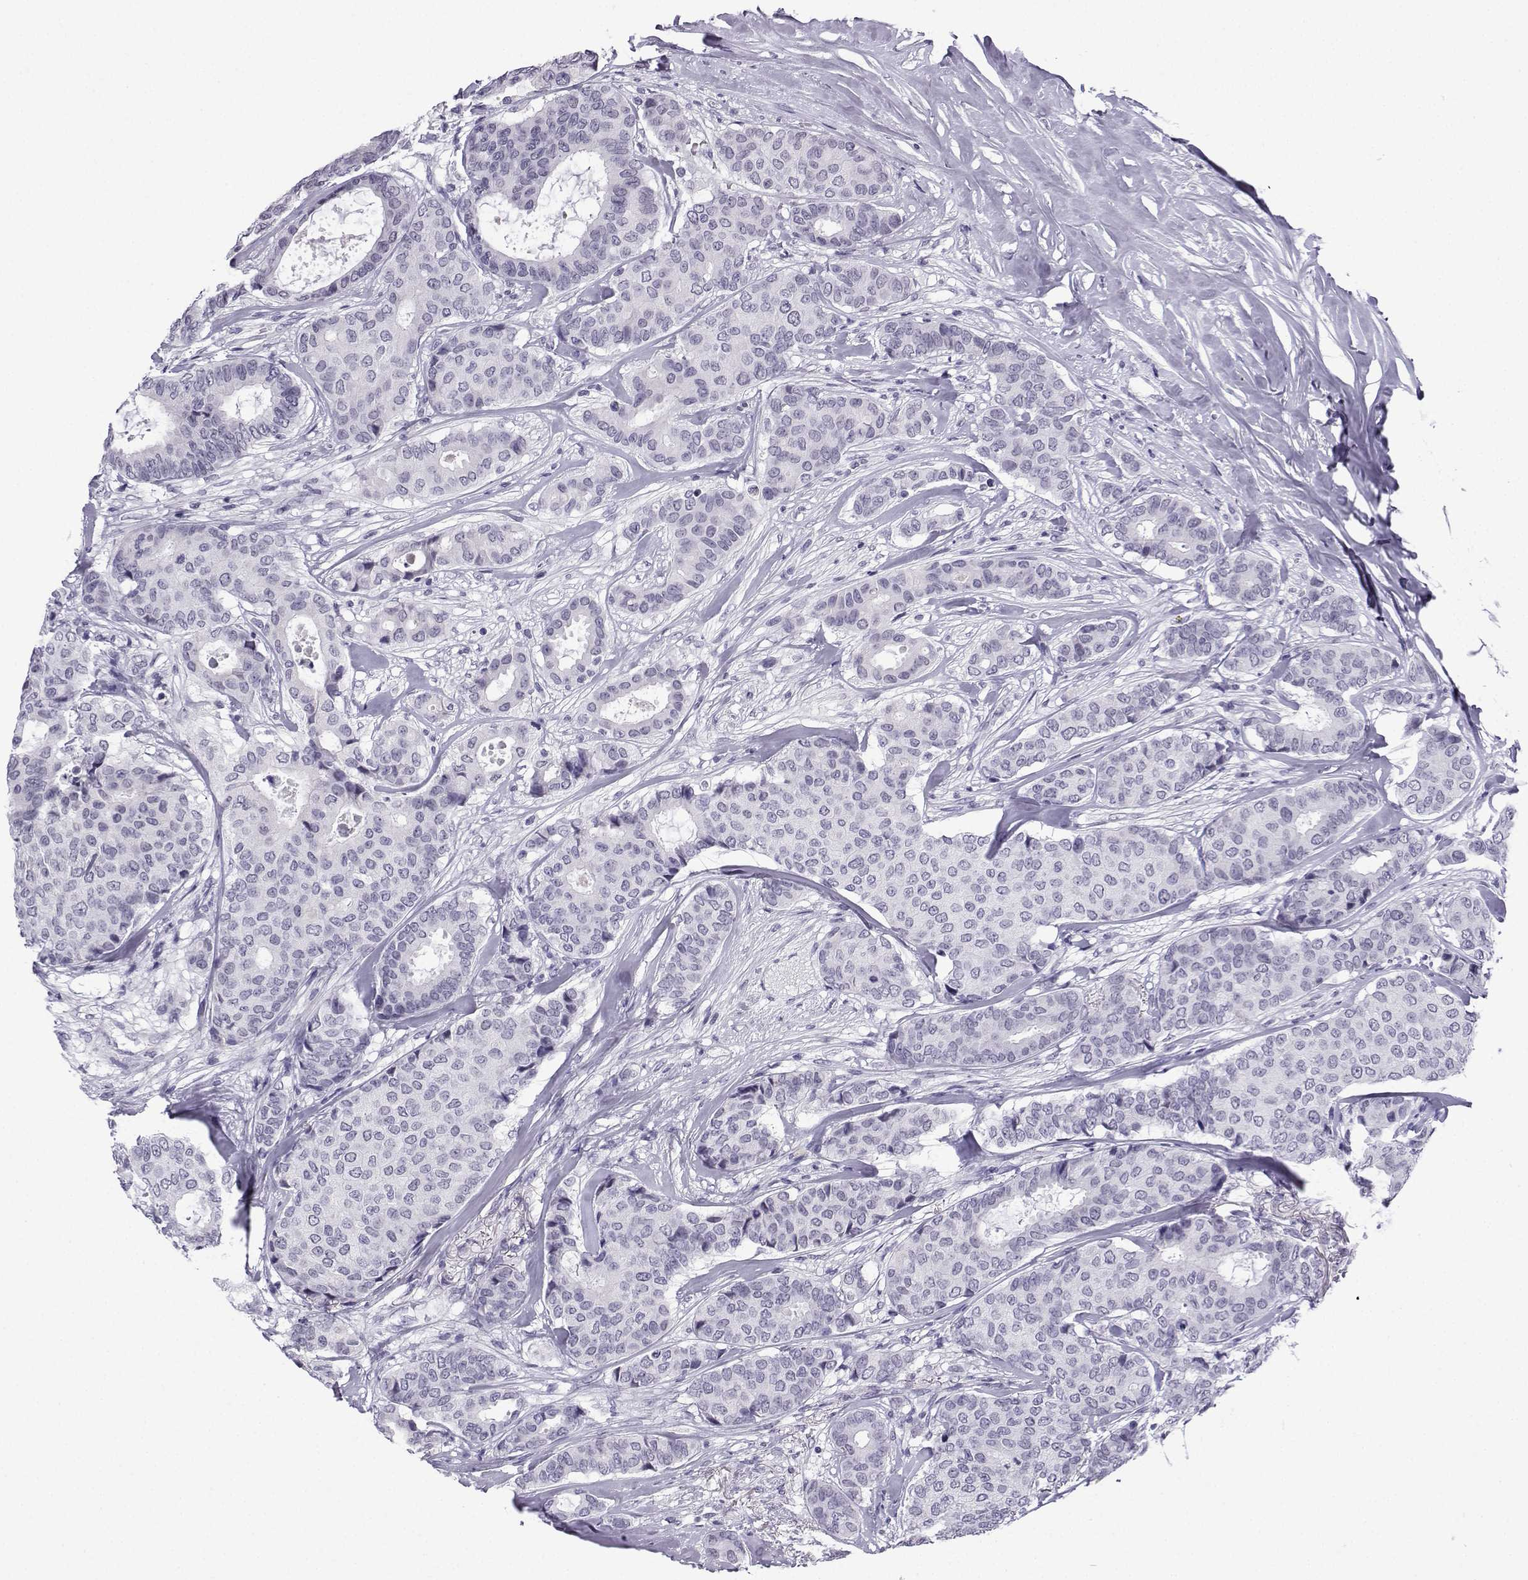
{"staining": {"intensity": "negative", "quantity": "none", "location": "none"}, "tissue": "breast cancer", "cell_type": "Tumor cells", "image_type": "cancer", "snomed": [{"axis": "morphology", "description": "Duct carcinoma"}, {"axis": "topography", "description": "Breast"}], "caption": "This is an immunohistochemistry (IHC) photomicrograph of breast cancer (intraductal carcinoma). There is no expression in tumor cells.", "gene": "MRGBP", "patient": {"sex": "female", "age": 75}}